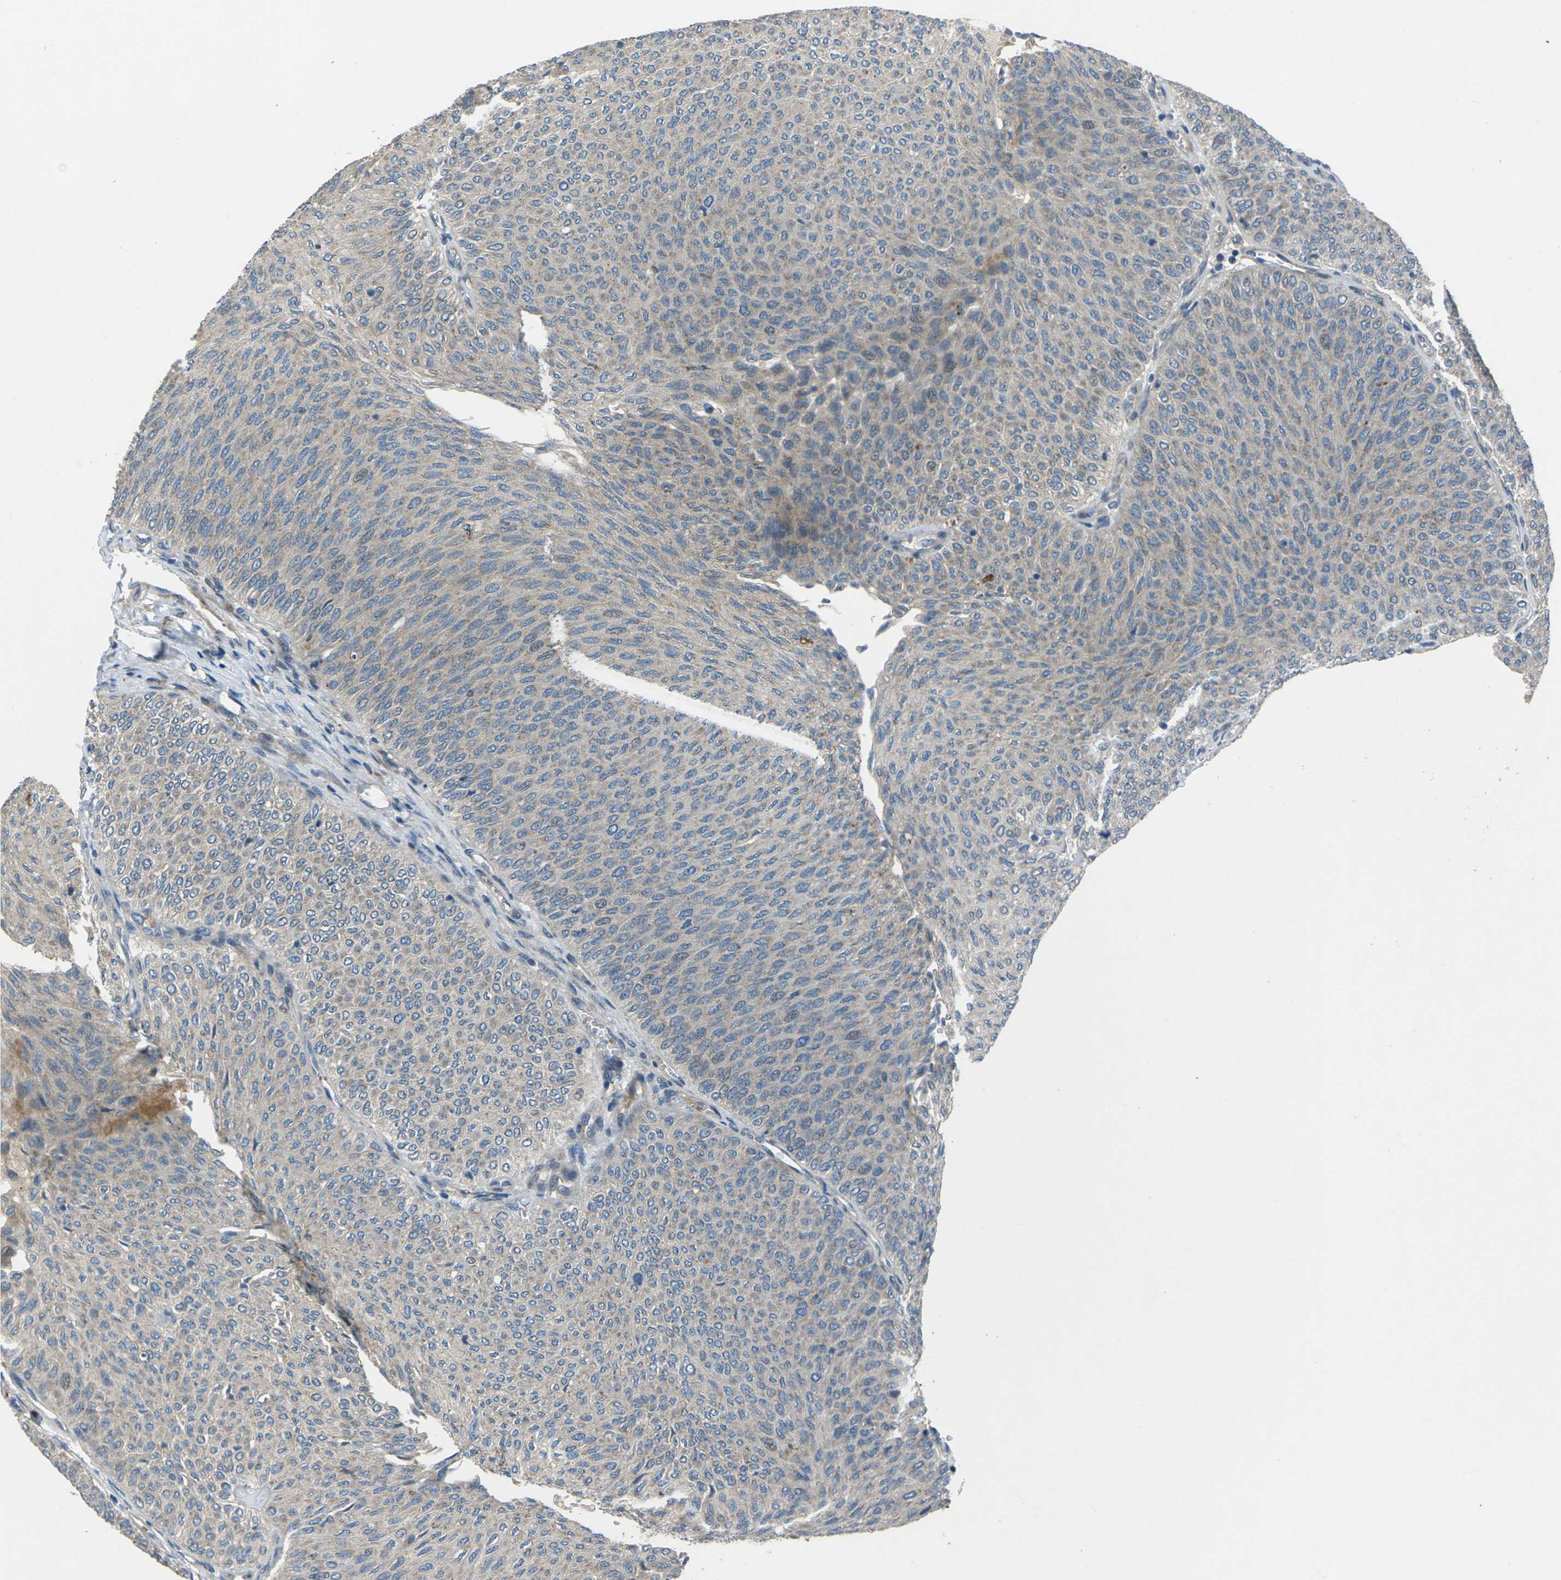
{"staining": {"intensity": "negative", "quantity": "none", "location": "none"}, "tissue": "urothelial cancer", "cell_type": "Tumor cells", "image_type": "cancer", "snomed": [{"axis": "morphology", "description": "Urothelial carcinoma, Low grade"}, {"axis": "topography", "description": "Urinary bladder"}], "caption": "An immunohistochemistry photomicrograph of low-grade urothelial carcinoma is shown. There is no staining in tumor cells of low-grade urothelial carcinoma.", "gene": "EDNRA", "patient": {"sex": "male", "age": 78}}